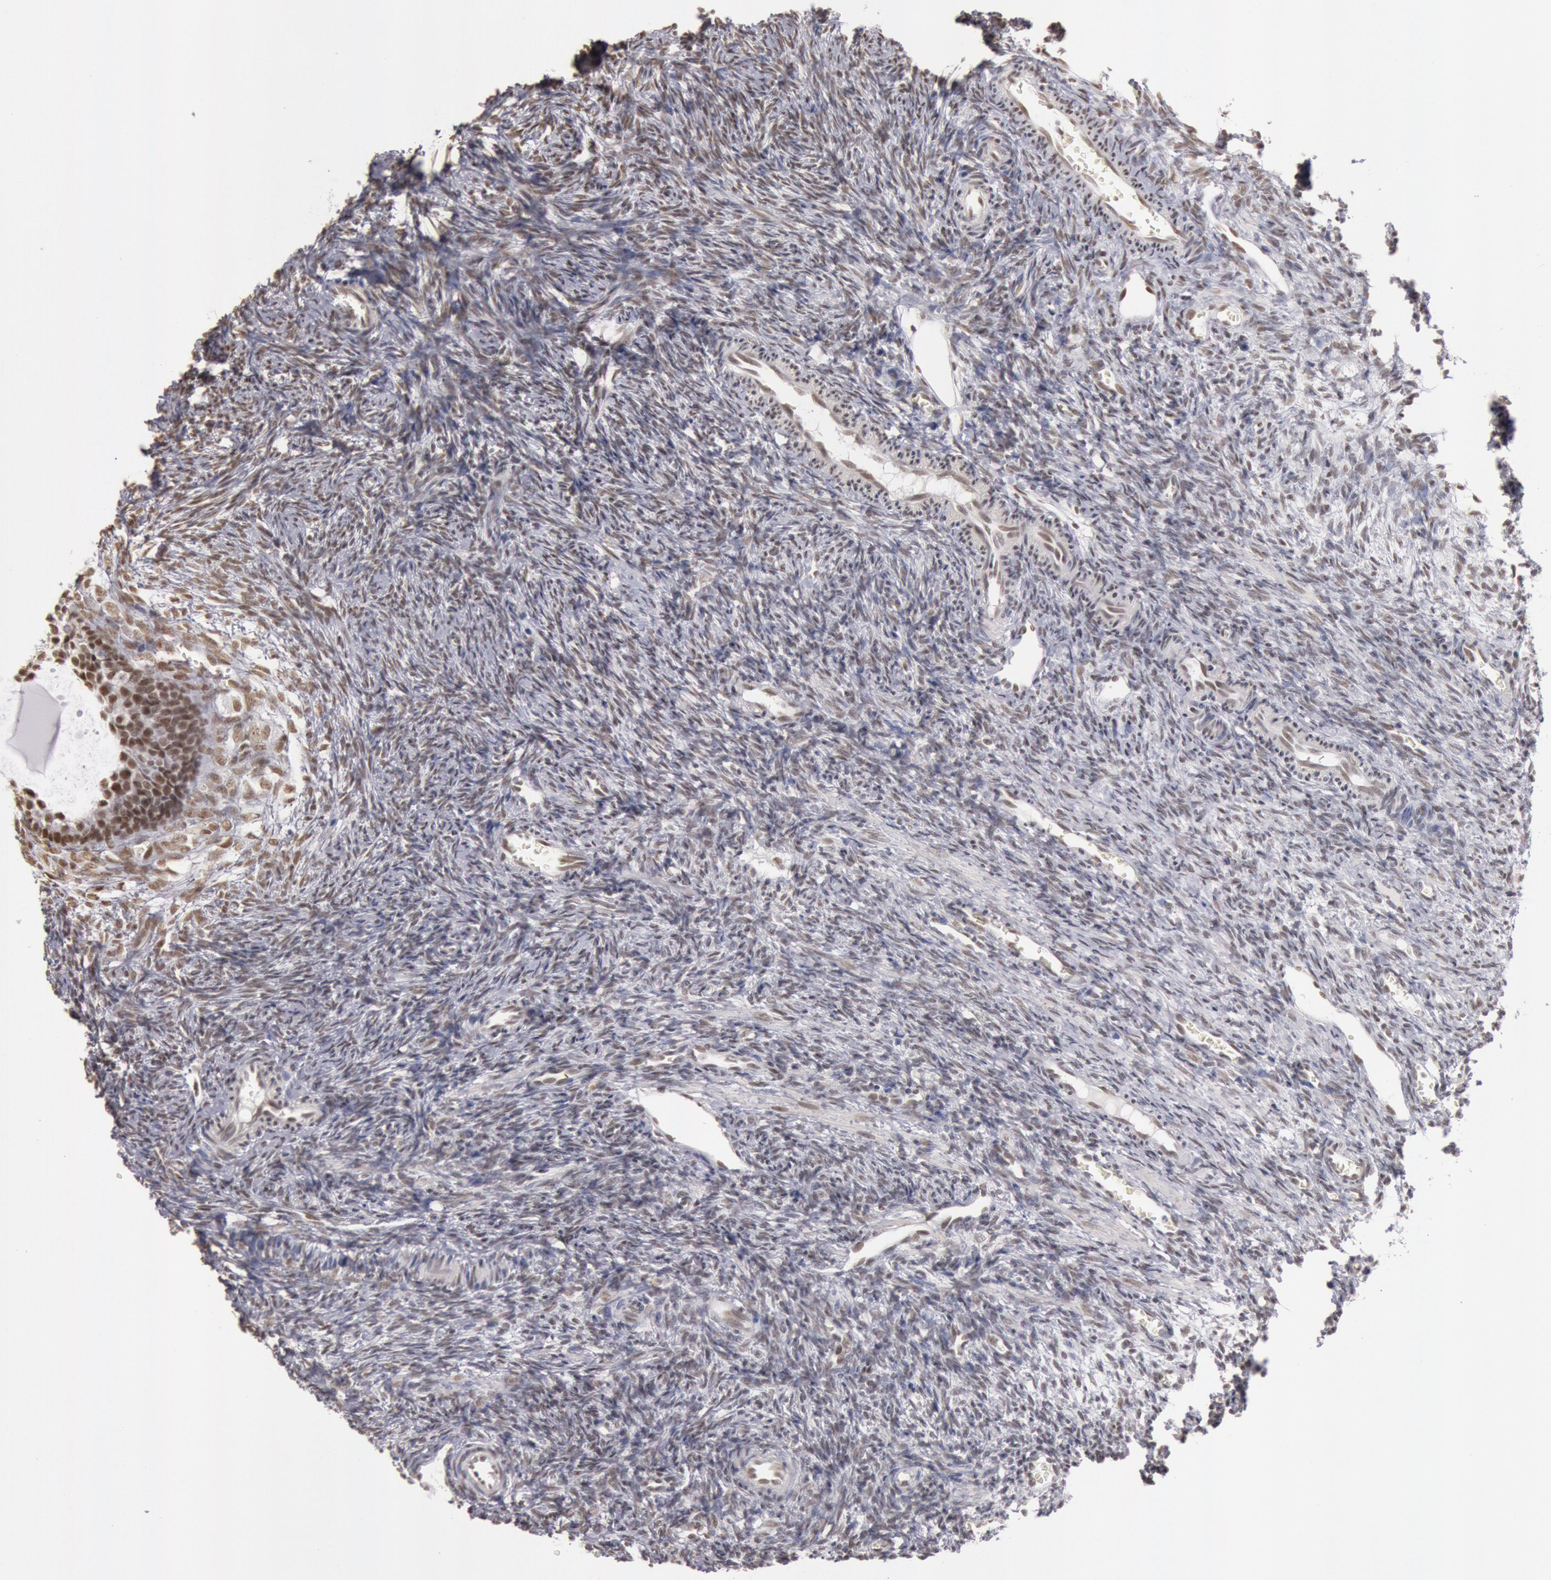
{"staining": {"intensity": "strong", "quantity": ">75%", "location": "nuclear"}, "tissue": "ovary", "cell_type": "Follicle cells", "image_type": "normal", "snomed": [{"axis": "morphology", "description": "Normal tissue, NOS"}, {"axis": "topography", "description": "Ovary"}], "caption": "Benign ovary demonstrates strong nuclear staining in approximately >75% of follicle cells, visualized by immunohistochemistry. (DAB (3,3'-diaminobenzidine) IHC, brown staining for protein, blue staining for nuclei).", "gene": "ESS2", "patient": {"sex": "female", "age": 27}}